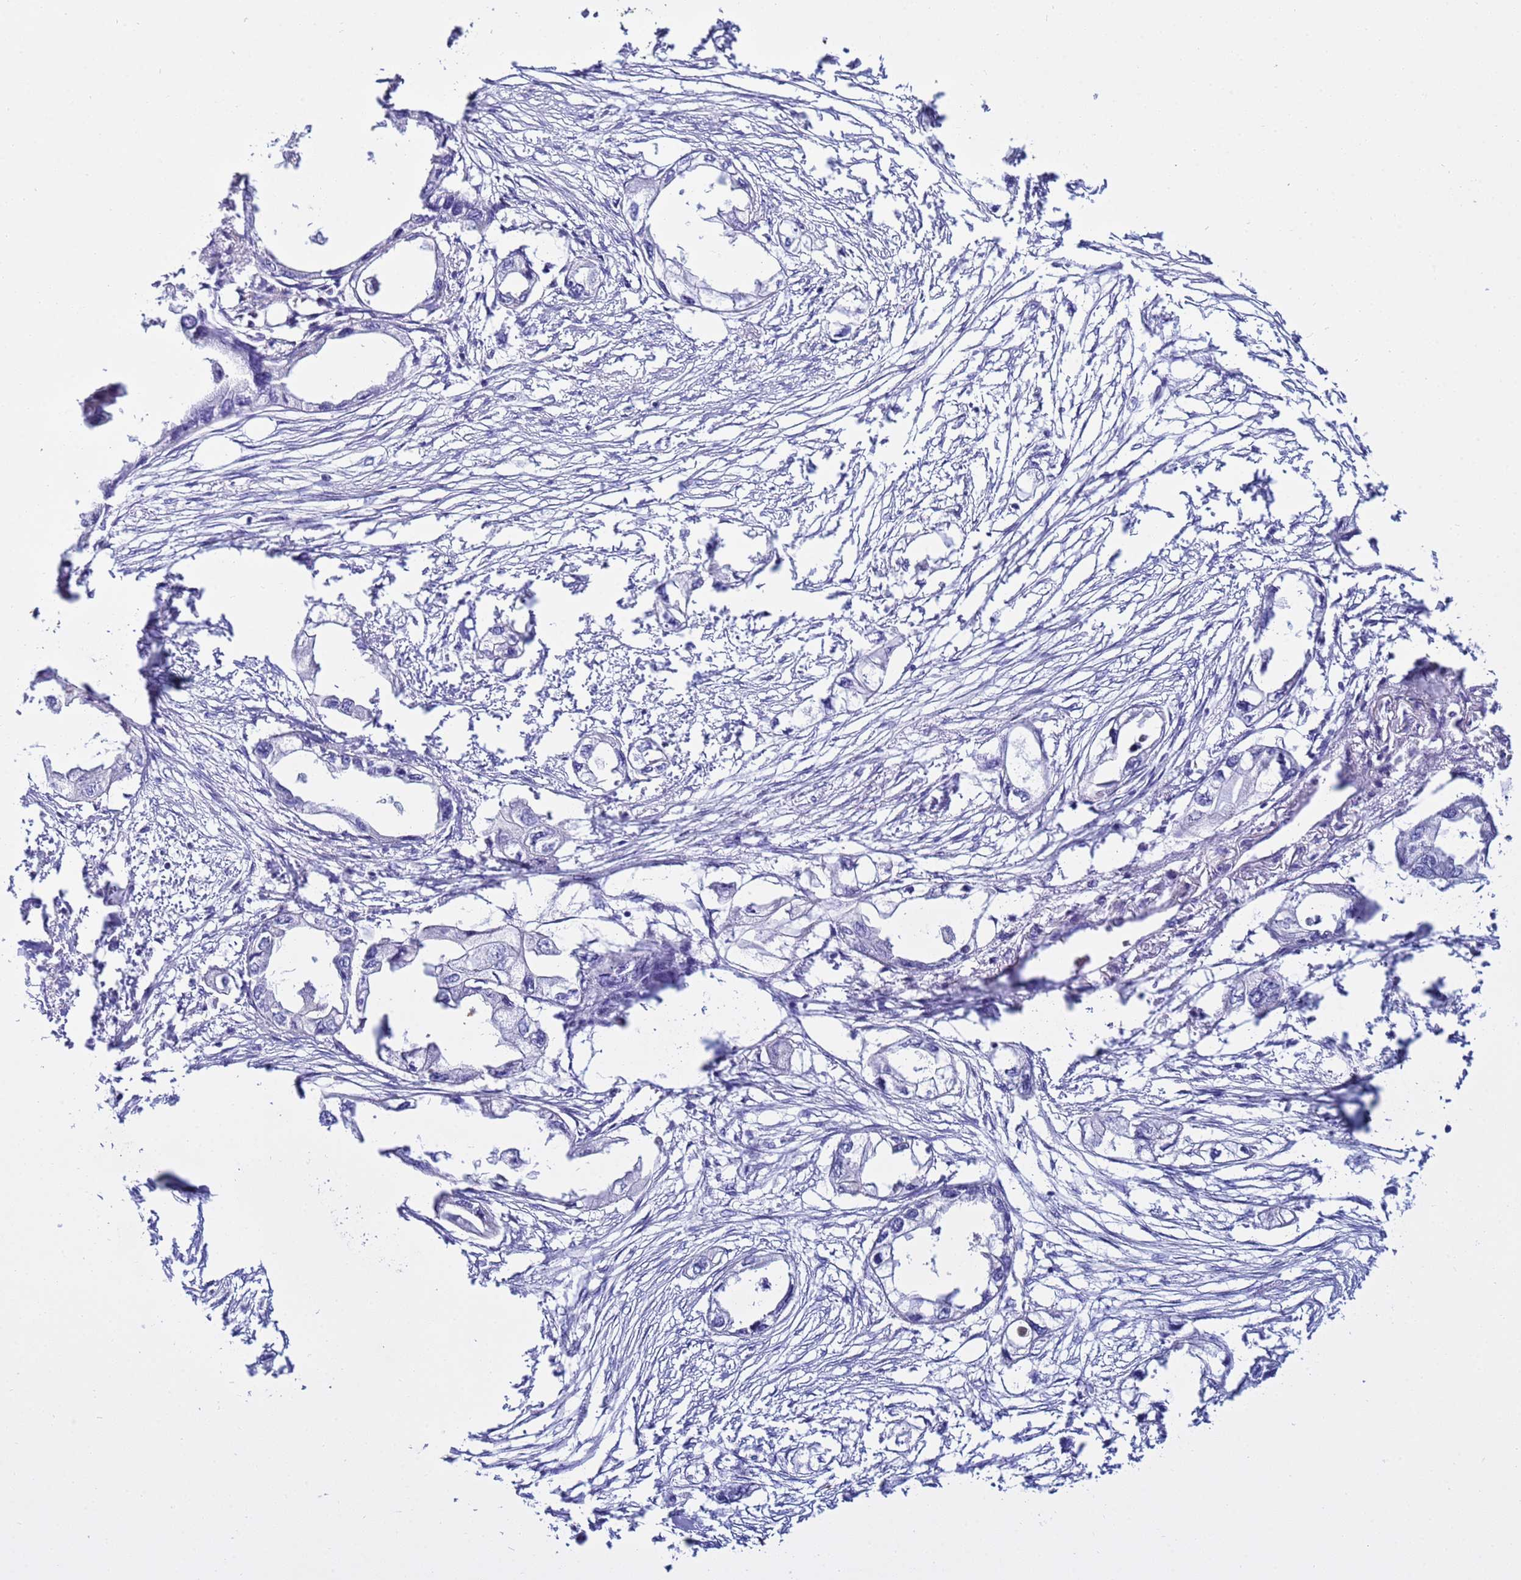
{"staining": {"intensity": "negative", "quantity": "none", "location": "none"}, "tissue": "endometrial cancer", "cell_type": "Tumor cells", "image_type": "cancer", "snomed": [{"axis": "morphology", "description": "Adenocarcinoma, NOS"}, {"axis": "morphology", "description": "Adenocarcinoma, metastatic, NOS"}, {"axis": "topography", "description": "Adipose tissue"}, {"axis": "topography", "description": "Endometrium"}], "caption": "Endometrial cancer (adenocarcinoma) was stained to show a protein in brown. There is no significant staining in tumor cells.", "gene": "IGSF11", "patient": {"sex": "female", "age": 67}}